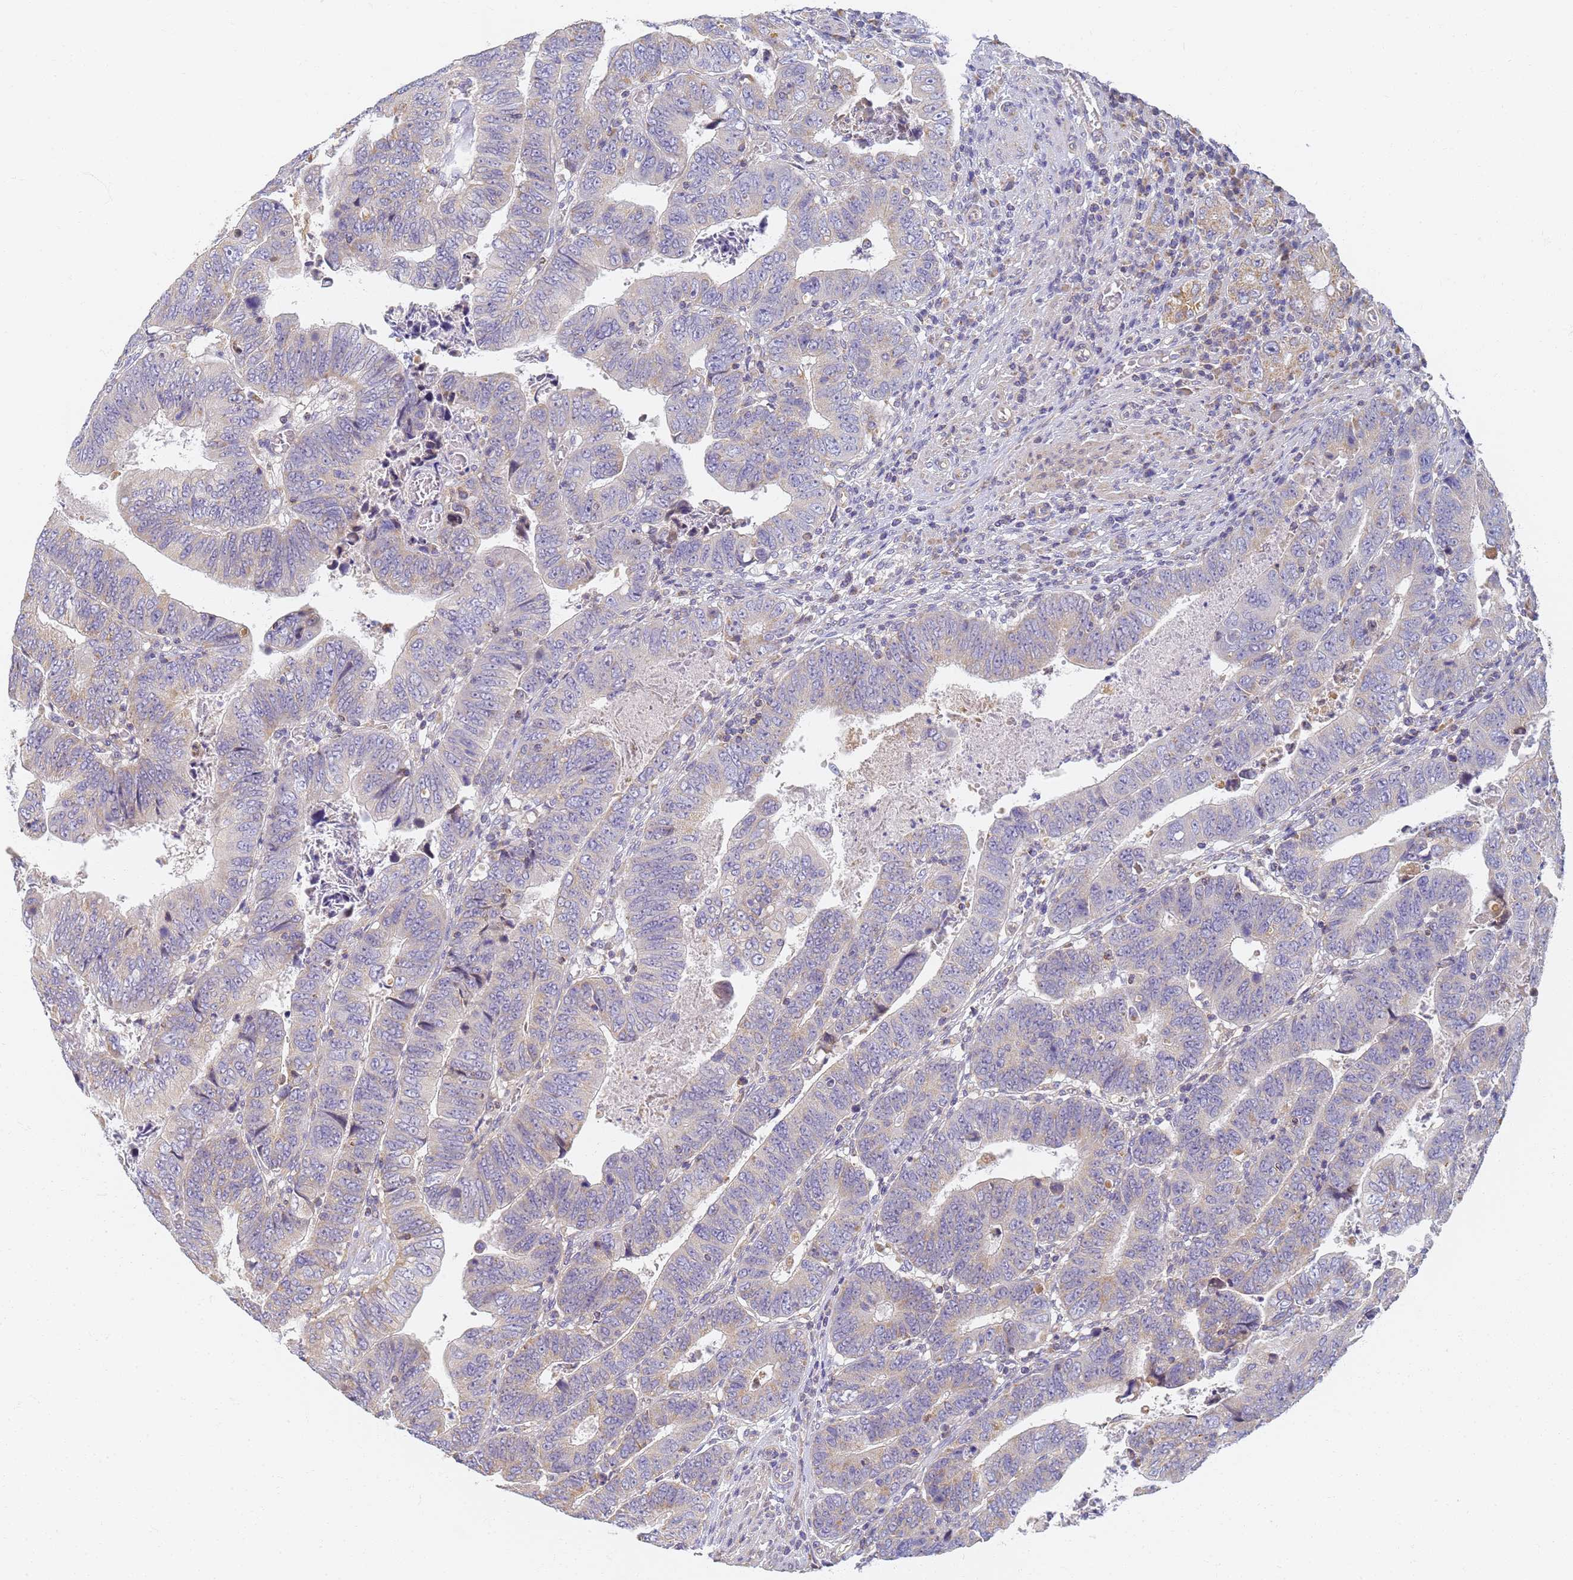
{"staining": {"intensity": "moderate", "quantity": "<25%", "location": "cytoplasmic/membranous"}, "tissue": "colorectal cancer", "cell_type": "Tumor cells", "image_type": "cancer", "snomed": [{"axis": "morphology", "description": "Normal tissue, NOS"}, {"axis": "morphology", "description": "Adenocarcinoma, NOS"}, {"axis": "topography", "description": "Rectum"}], "caption": "Tumor cells show moderate cytoplasmic/membranous staining in about <25% of cells in colorectal cancer. Nuclei are stained in blue.", "gene": "UTP23", "patient": {"sex": "female", "age": 65}}